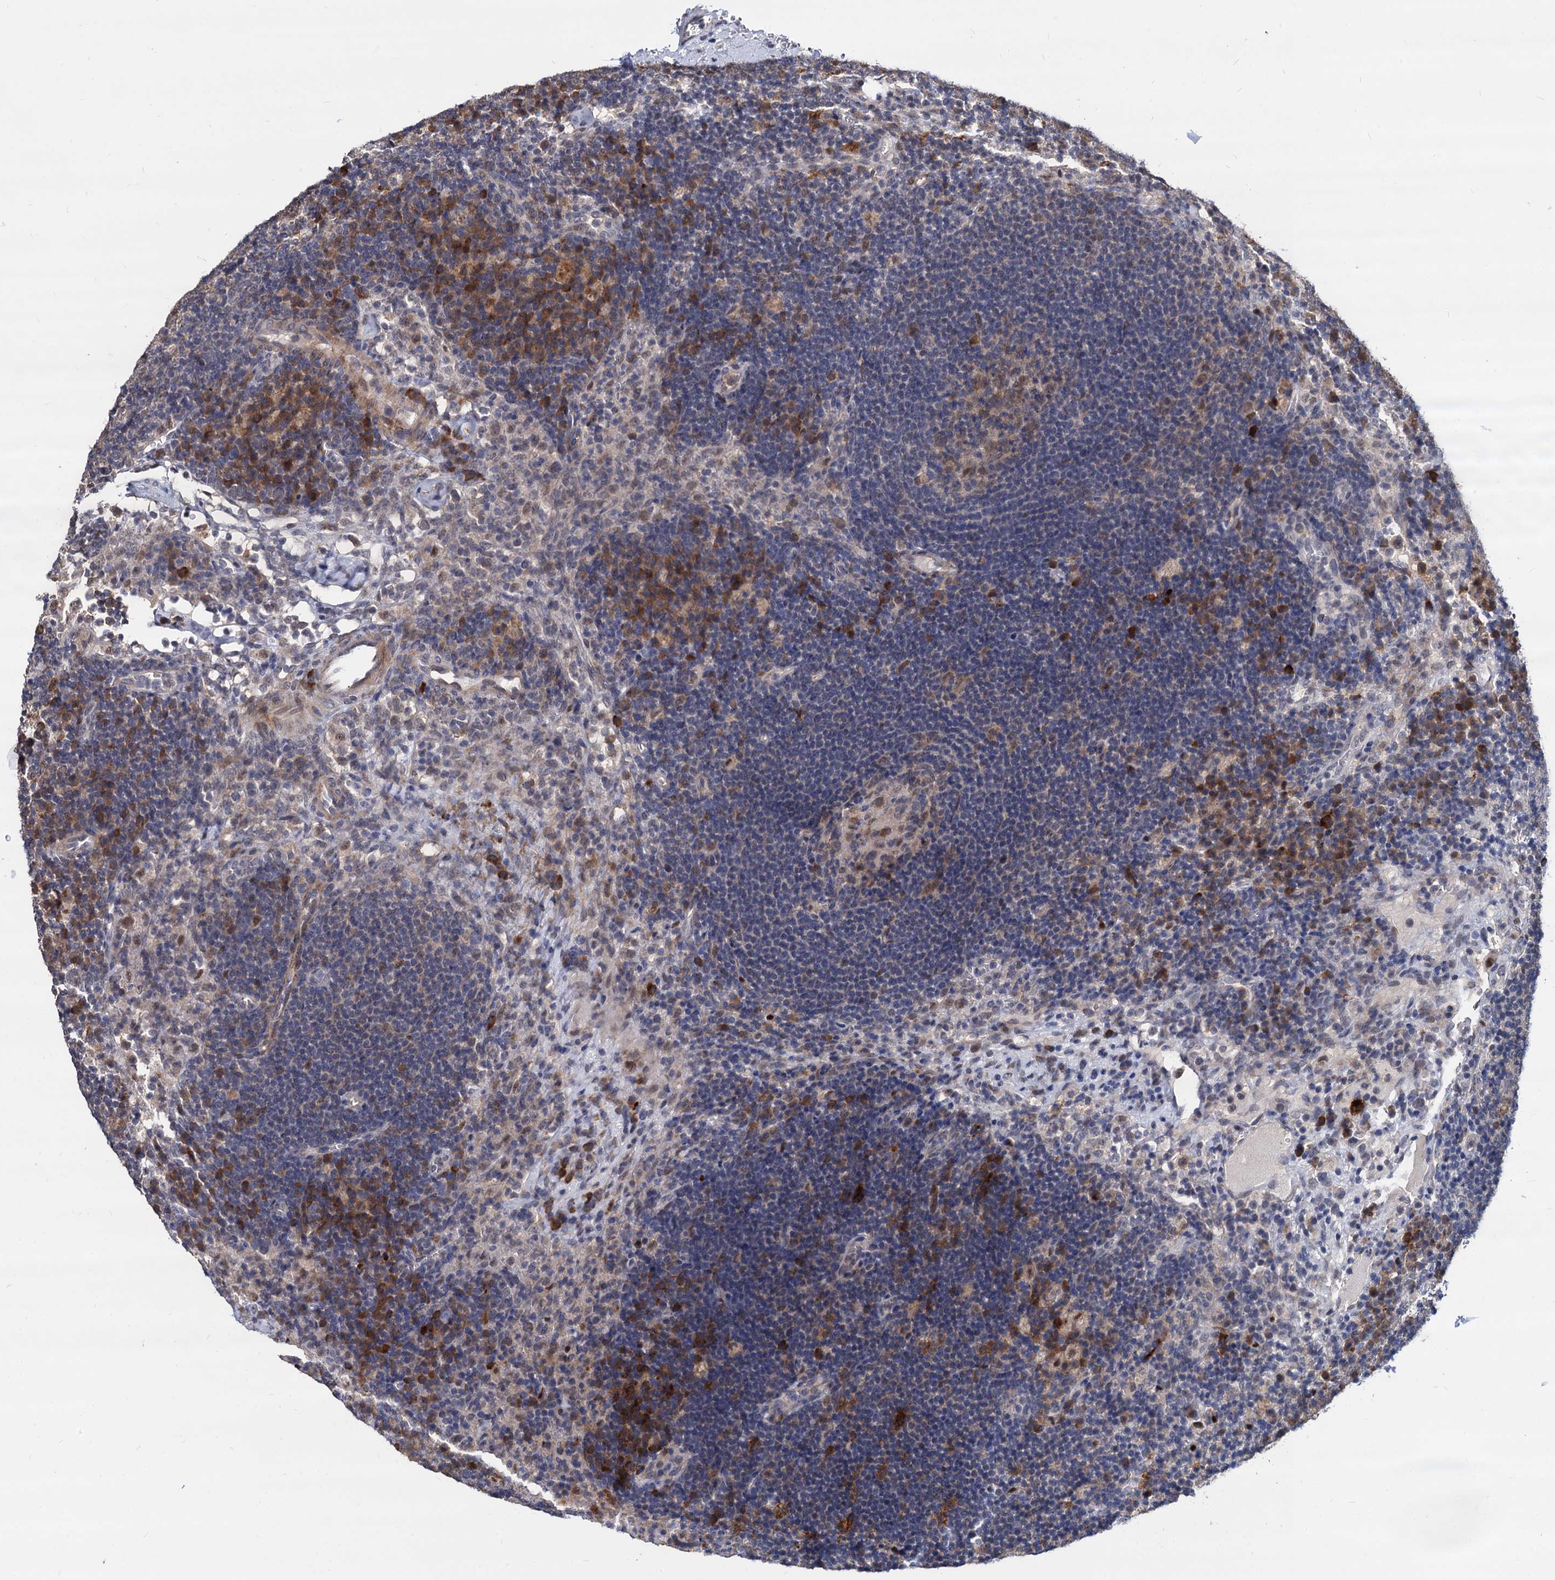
{"staining": {"intensity": "weak", "quantity": "25%-75%", "location": "nuclear"}, "tissue": "lymph node", "cell_type": "Germinal center cells", "image_type": "normal", "snomed": [{"axis": "morphology", "description": "Normal tissue, NOS"}, {"axis": "topography", "description": "Lymph node"}], "caption": "Immunohistochemical staining of unremarkable lymph node demonstrates weak nuclear protein positivity in approximately 25%-75% of germinal center cells. Immunohistochemistry (ihc) stains the protein of interest in brown and the nuclei are stained blue.", "gene": "PSMD4", "patient": {"sex": "female", "age": 70}}